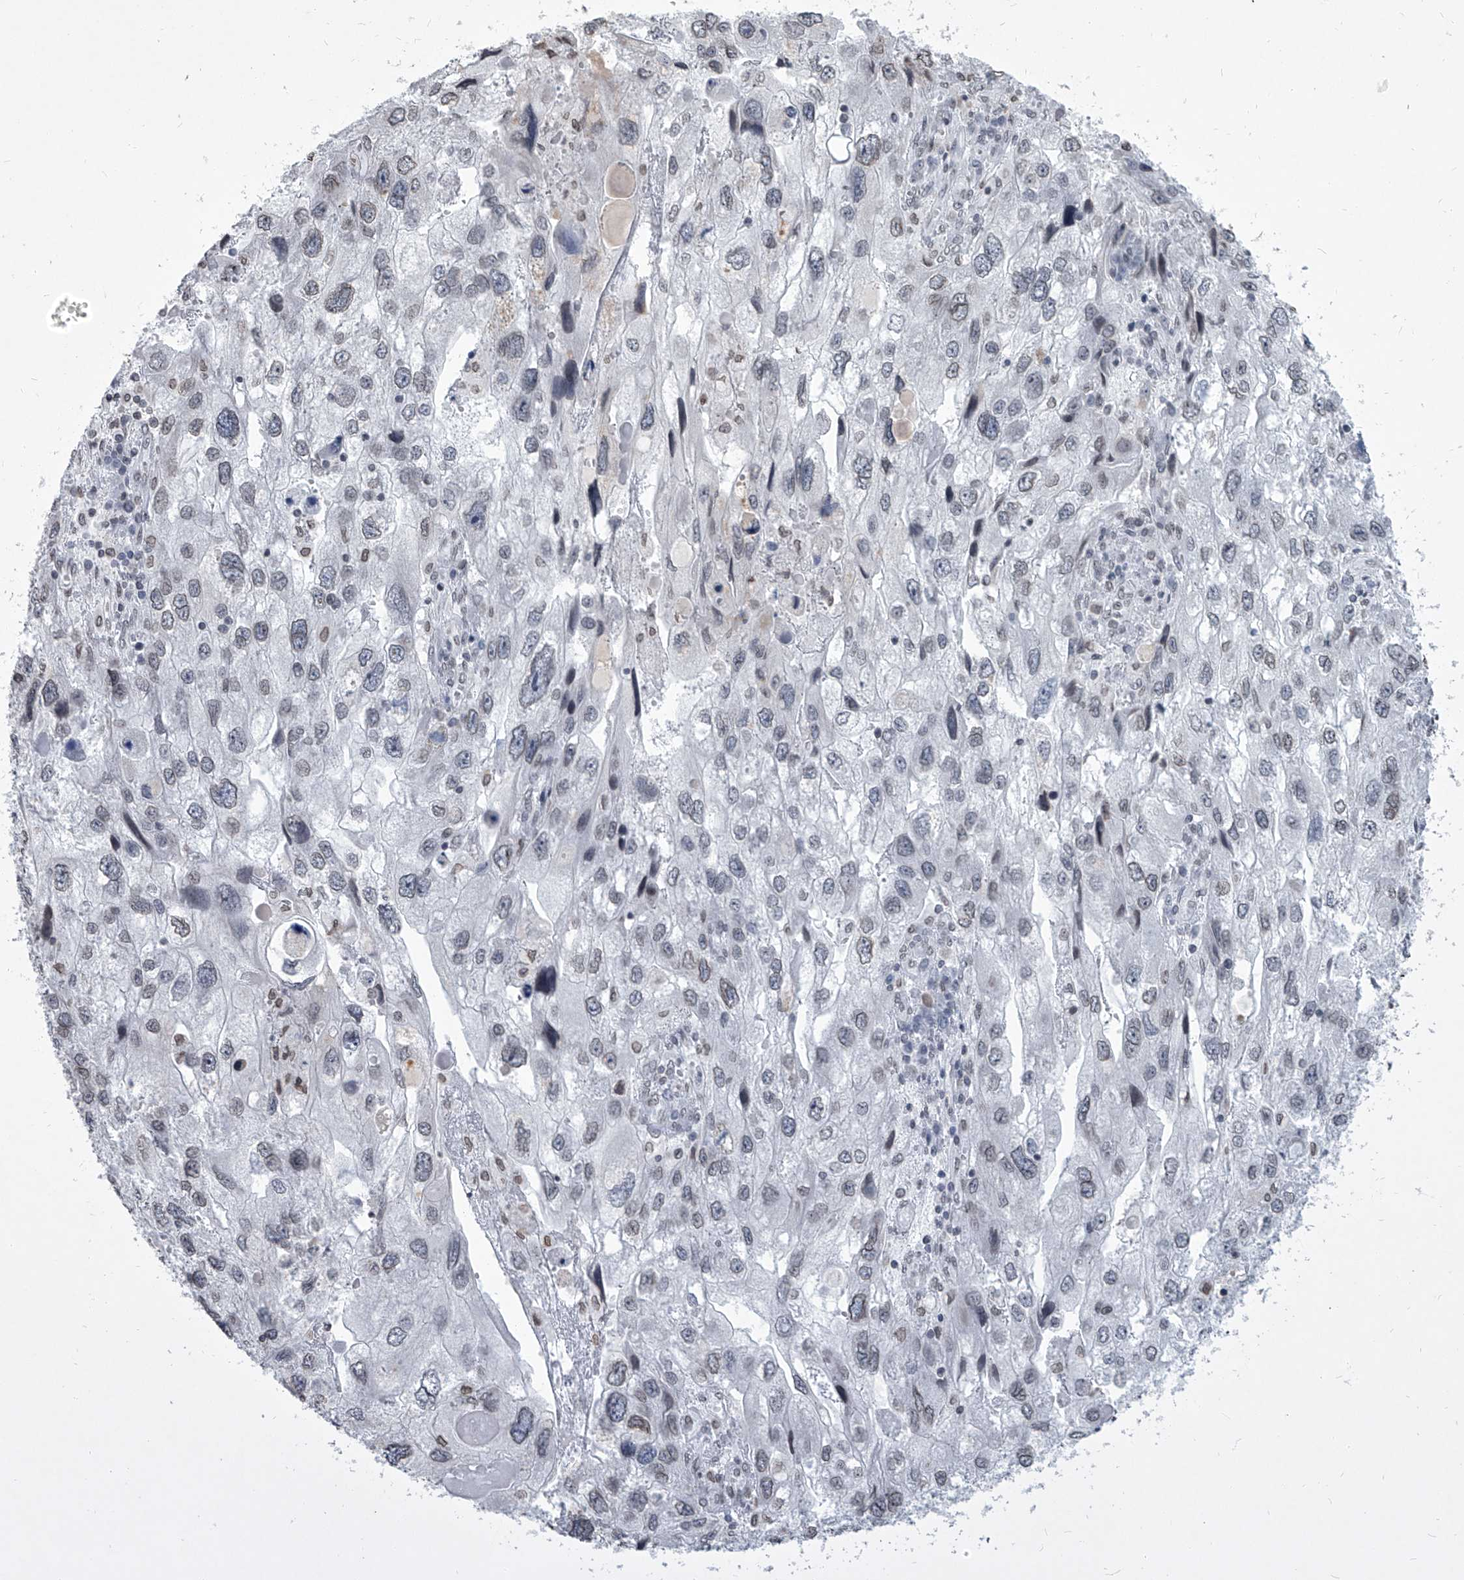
{"staining": {"intensity": "negative", "quantity": "none", "location": "none"}, "tissue": "endometrial cancer", "cell_type": "Tumor cells", "image_type": "cancer", "snomed": [{"axis": "morphology", "description": "Adenocarcinoma, NOS"}, {"axis": "topography", "description": "Endometrium"}], "caption": "This is an IHC image of endometrial cancer. There is no expression in tumor cells.", "gene": "PPIL4", "patient": {"sex": "female", "age": 49}}